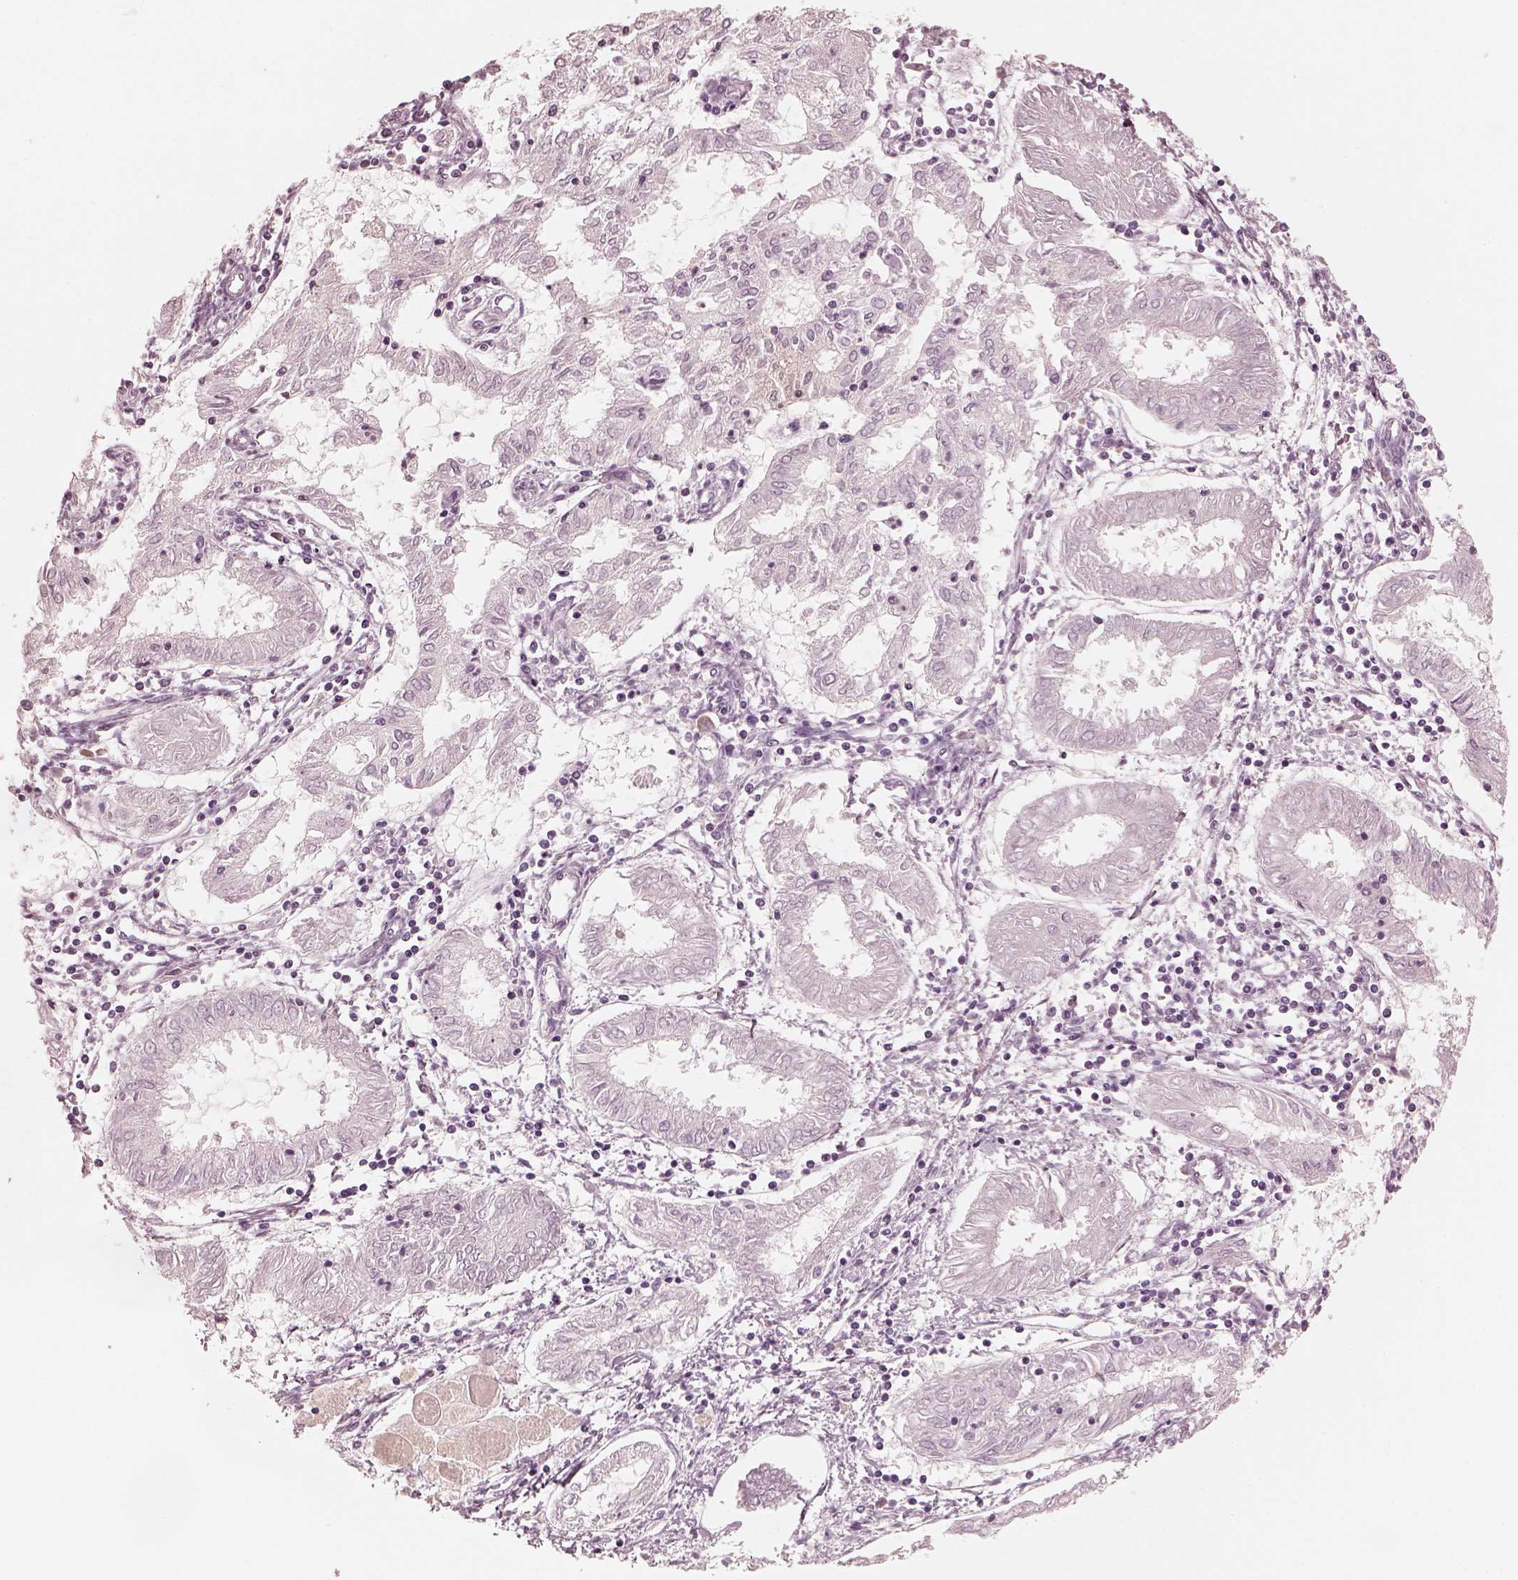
{"staining": {"intensity": "negative", "quantity": "none", "location": "none"}, "tissue": "endometrial cancer", "cell_type": "Tumor cells", "image_type": "cancer", "snomed": [{"axis": "morphology", "description": "Adenocarcinoma, NOS"}, {"axis": "topography", "description": "Endometrium"}], "caption": "A micrograph of human endometrial cancer (adenocarcinoma) is negative for staining in tumor cells.", "gene": "OPTC", "patient": {"sex": "female", "age": 68}}